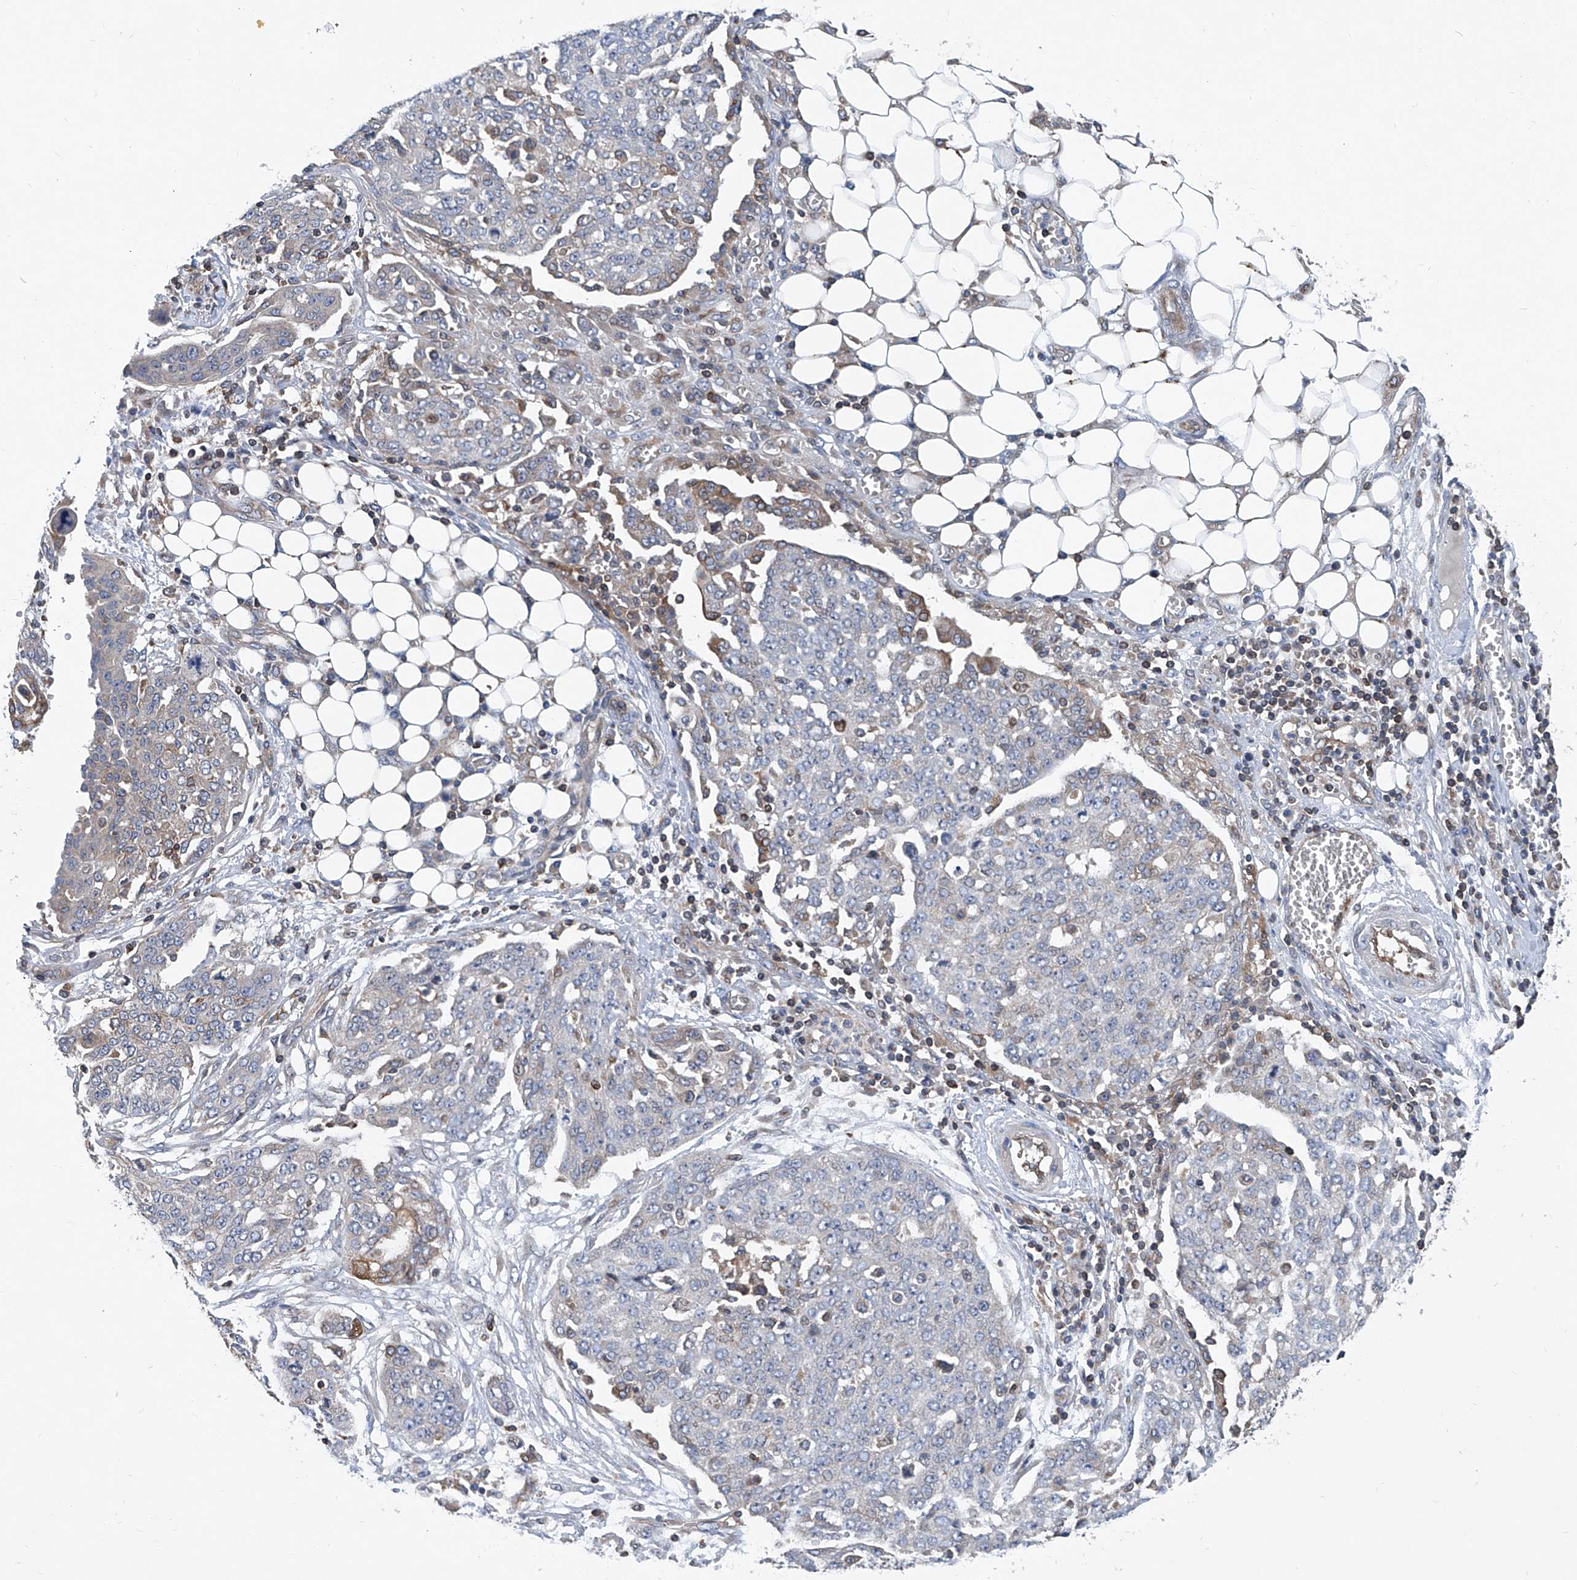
{"staining": {"intensity": "negative", "quantity": "none", "location": "none"}, "tissue": "ovarian cancer", "cell_type": "Tumor cells", "image_type": "cancer", "snomed": [{"axis": "morphology", "description": "Cystadenocarcinoma, serous, NOS"}, {"axis": "topography", "description": "Soft tissue"}, {"axis": "topography", "description": "Ovary"}], "caption": "IHC histopathology image of human ovarian cancer stained for a protein (brown), which shows no expression in tumor cells.", "gene": "TRIM38", "patient": {"sex": "female", "age": 57}}